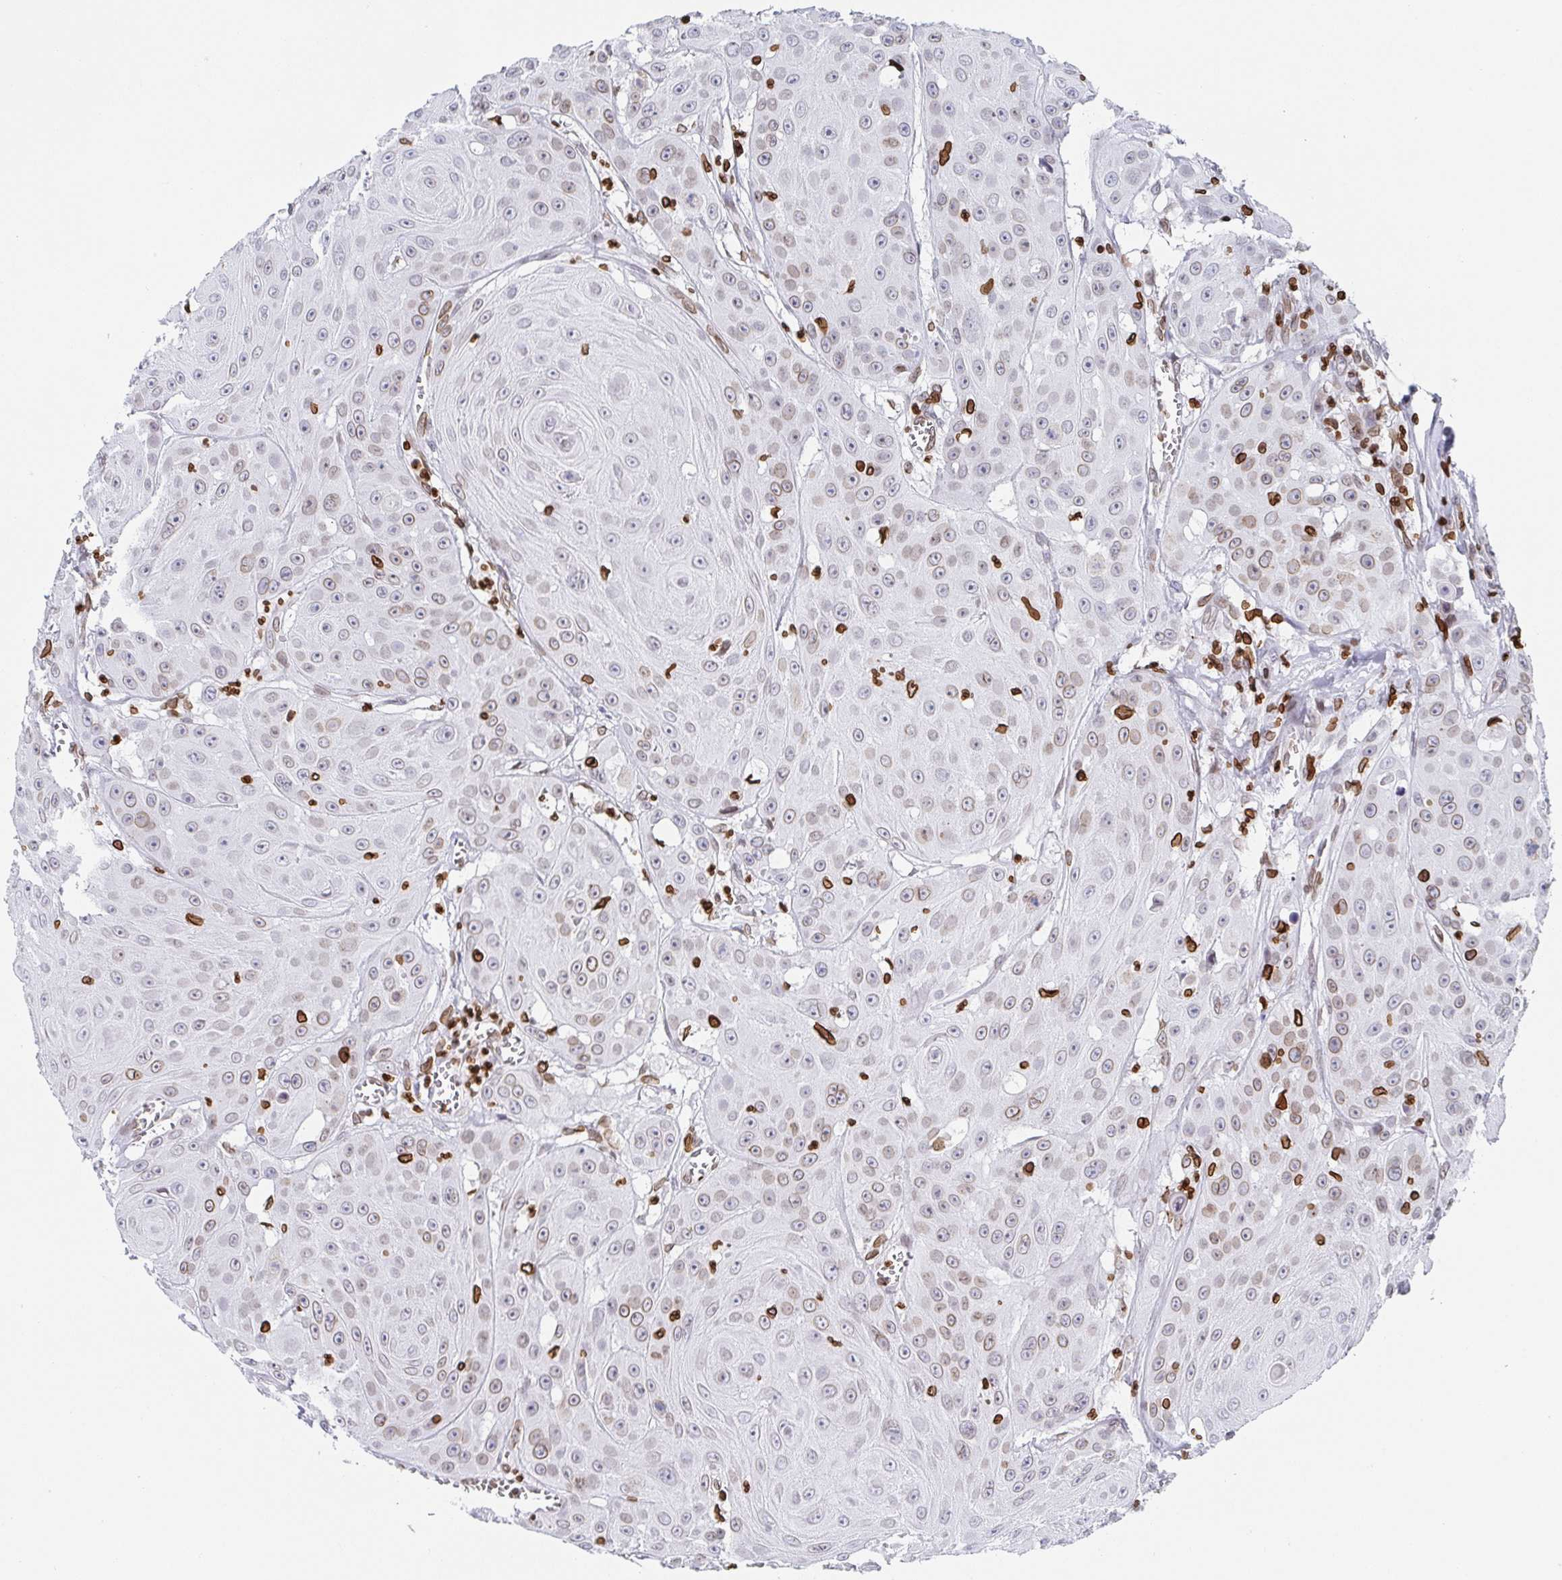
{"staining": {"intensity": "weak", "quantity": "25%-75%", "location": "cytoplasmic/membranous,nuclear"}, "tissue": "head and neck cancer", "cell_type": "Tumor cells", "image_type": "cancer", "snomed": [{"axis": "morphology", "description": "Squamous cell carcinoma, NOS"}, {"axis": "topography", "description": "Oral tissue"}, {"axis": "topography", "description": "Head-Neck"}], "caption": "A brown stain highlights weak cytoplasmic/membranous and nuclear expression of a protein in human squamous cell carcinoma (head and neck) tumor cells.", "gene": "BTBD7", "patient": {"sex": "male", "age": 81}}